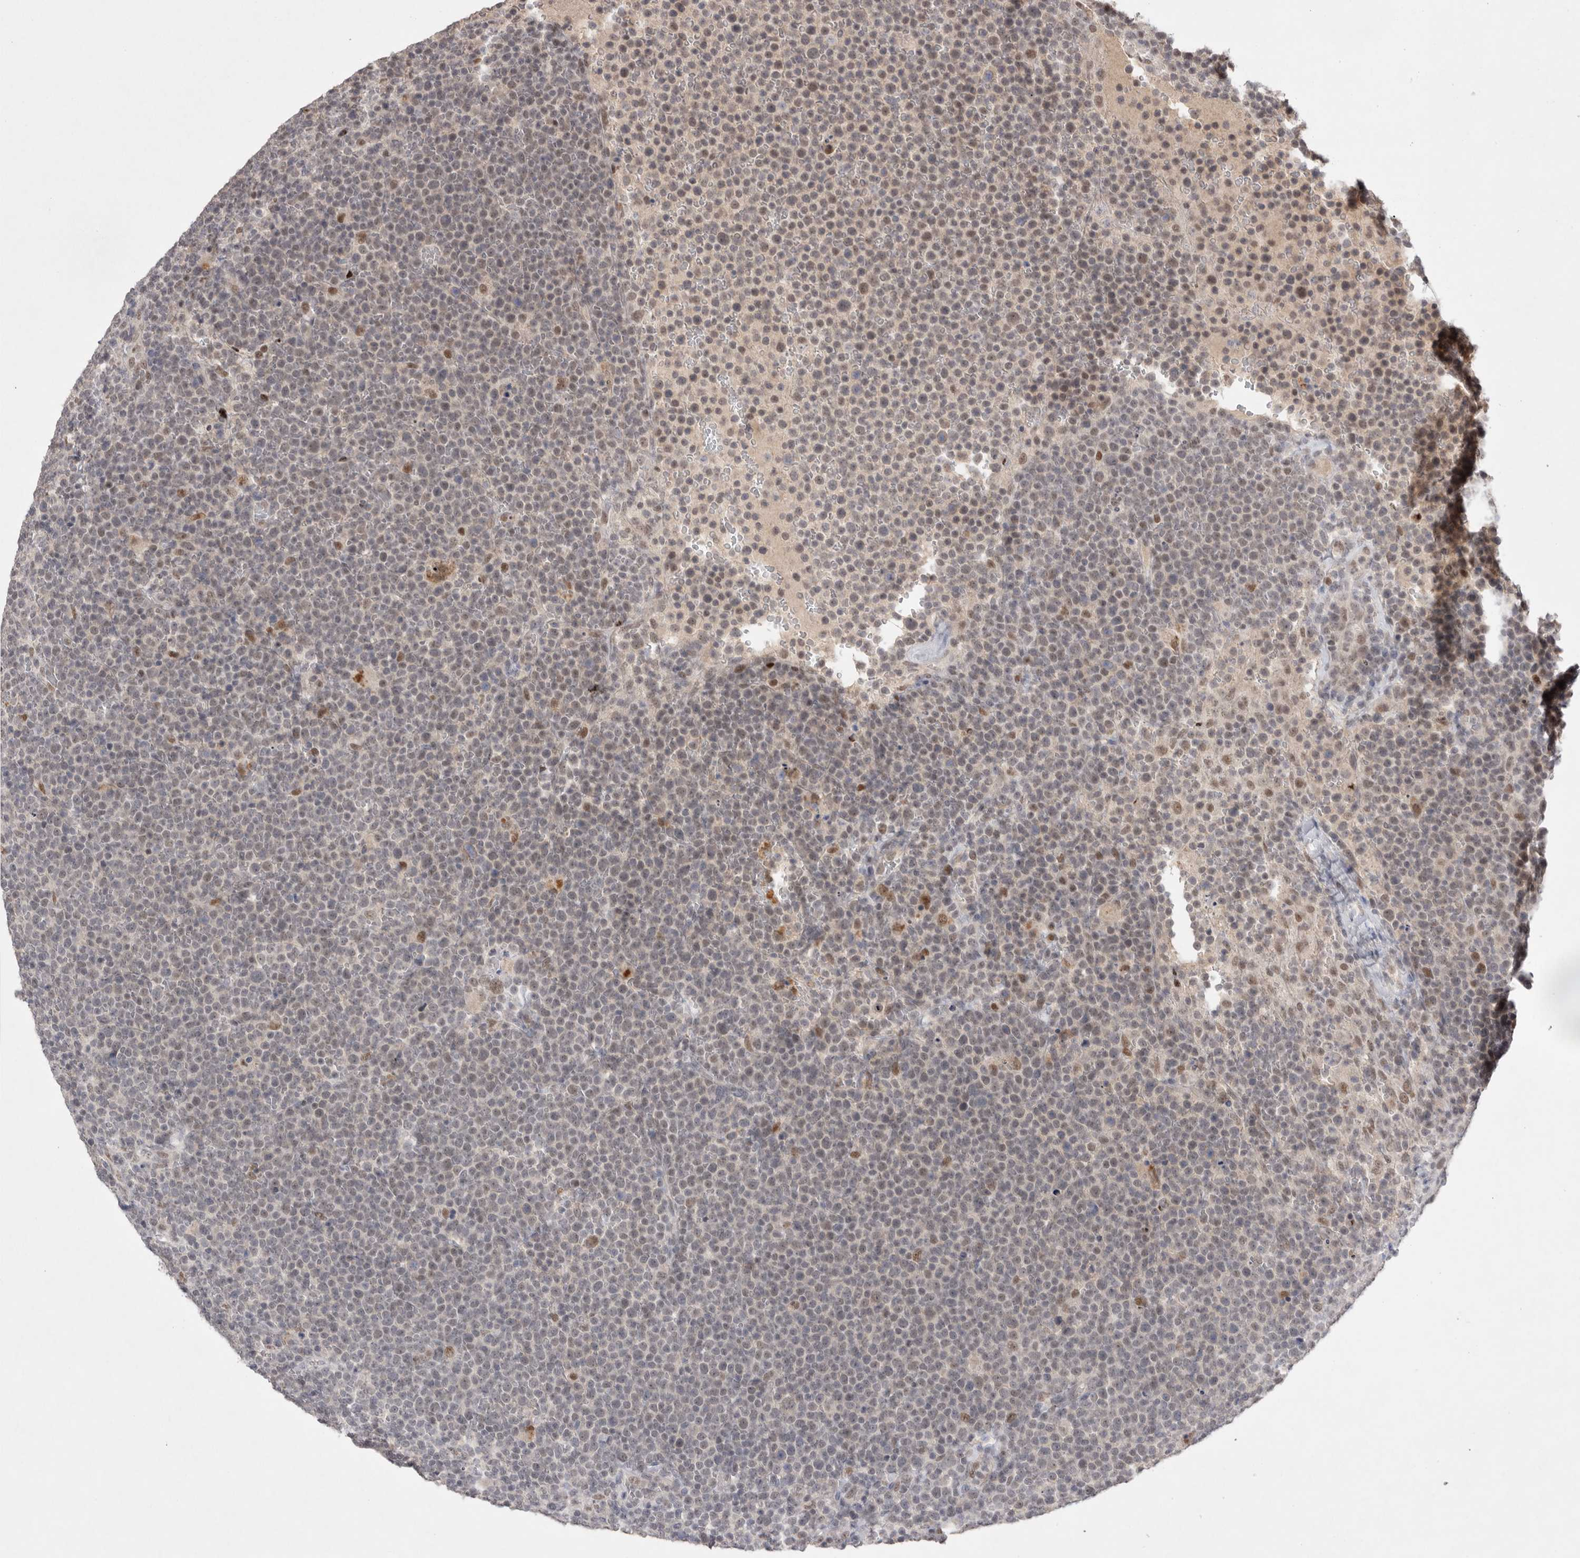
{"staining": {"intensity": "moderate", "quantity": "<25%", "location": "nuclear"}, "tissue": "lymphoma", "cell_type": "Tumor cells", "image_type": "cancer", "snomed": [{"axis": "morphology", "description": "Malignant lymphoma, non-Hodgkin's type, High grade"}, {"axis": "topography", "description": "Lymph node"}], "caption": "High-grade malignant lymphoma, non-Hodgkin's type stained for a protein (brown) displays moderate nuclear positive expression in approximately <25% of tumor cells.", "gene": "HUS1", "patient": {"sex": "male", "age": 61}}